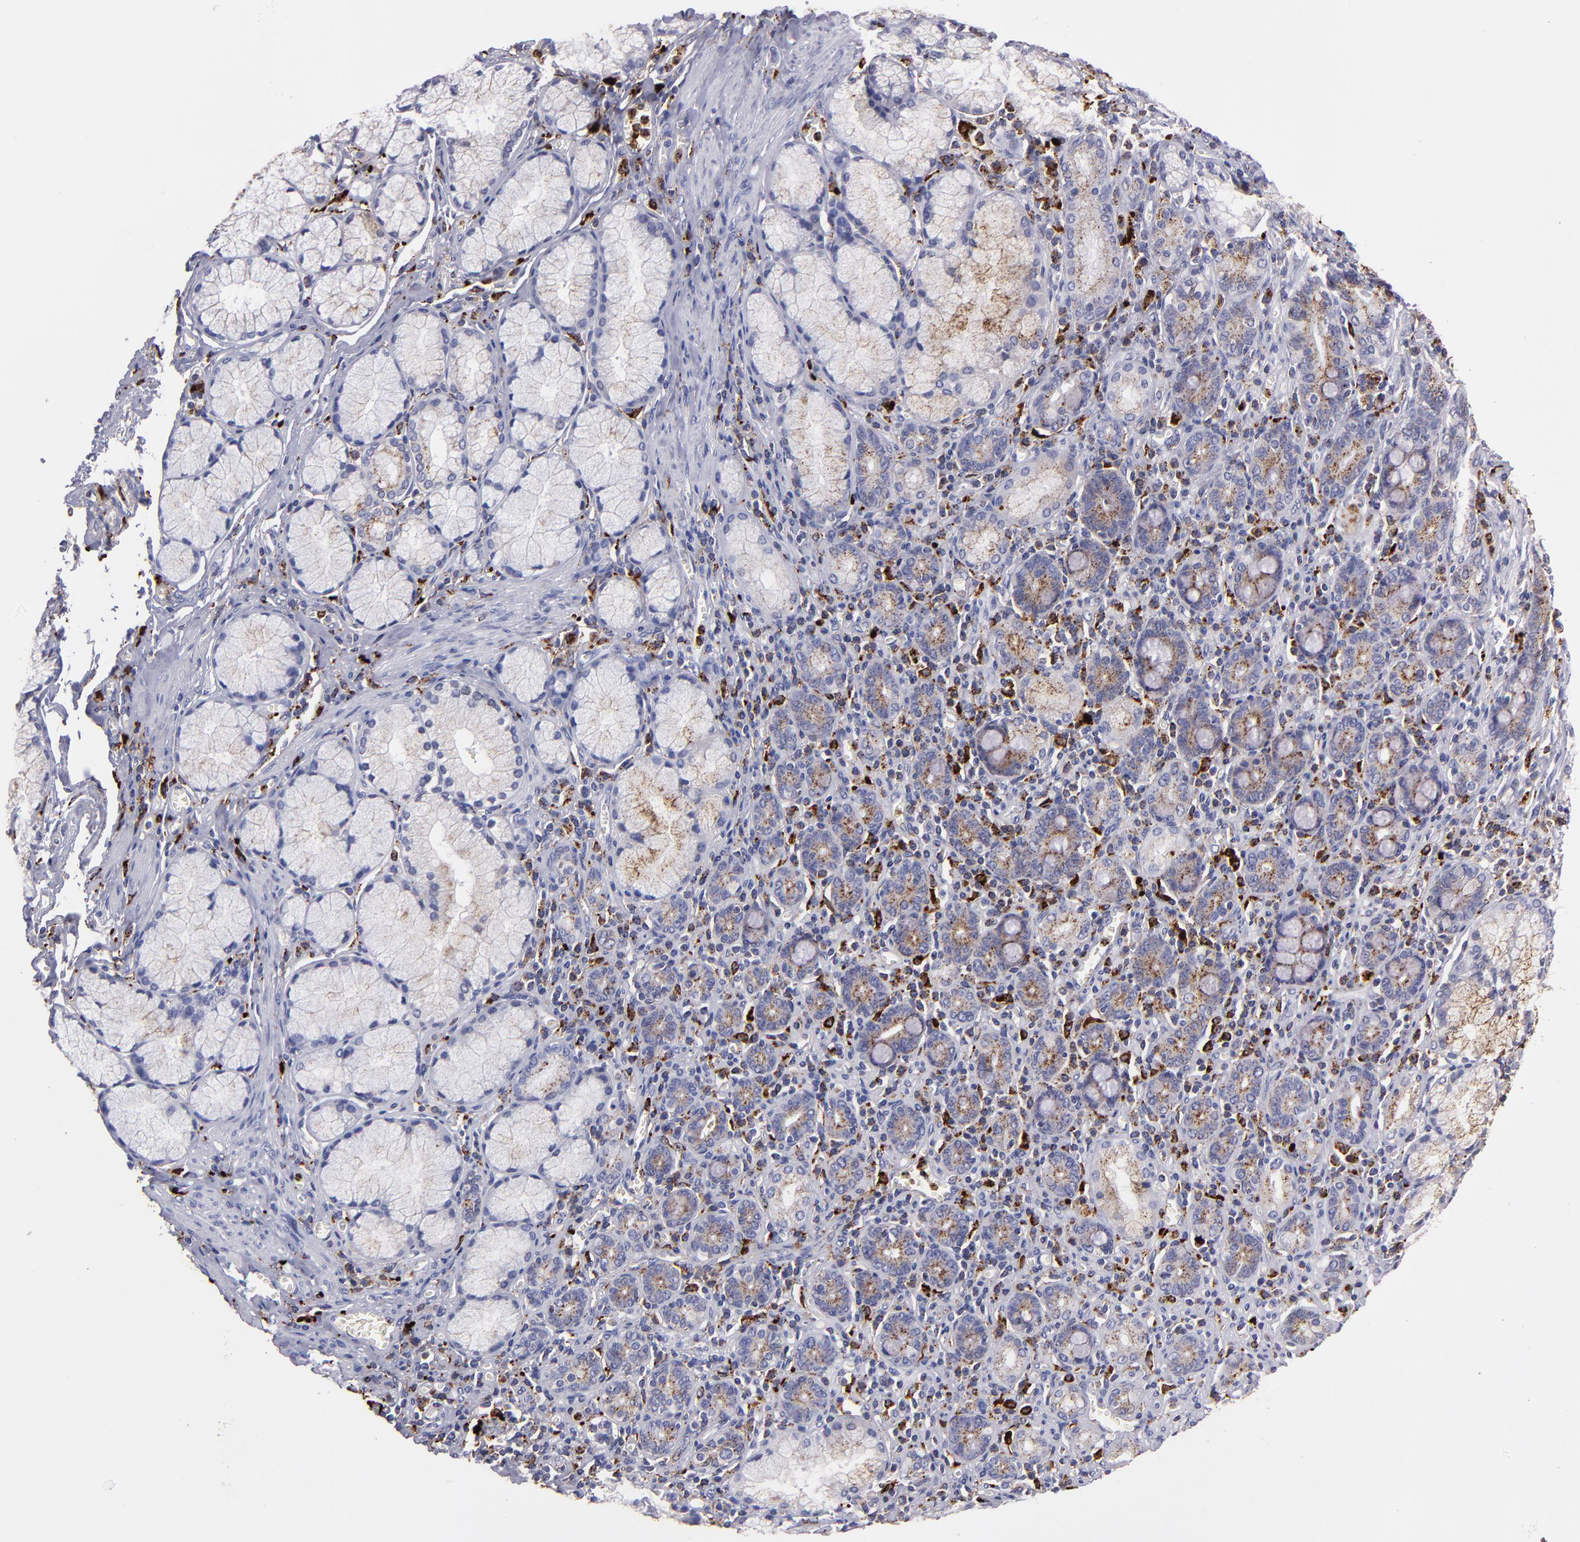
{"staining": {"intensity": "moderate", "quantity": ">75%", "location": "cytoplasmic/membranous"}, "tissue": "pancreatic cancer", "cell_type": "Tumor cells", "image_type": "cancer", "snomed": [{"axis": "morphology", "description": "Adenocarcinoma, NOS"}, {"axis": "topography", "description": "Pancreas"}], "caption": "This image displays pancreatic cancer stained with immunohistochemistry to label a protein in brown. The cytoplasmic/membranous of tumor cells show moderate positivity for the protein. Nuclei are counter-stained blue.", "gene": "CTSS", "patient": {"sex": "male", "age": 77}}